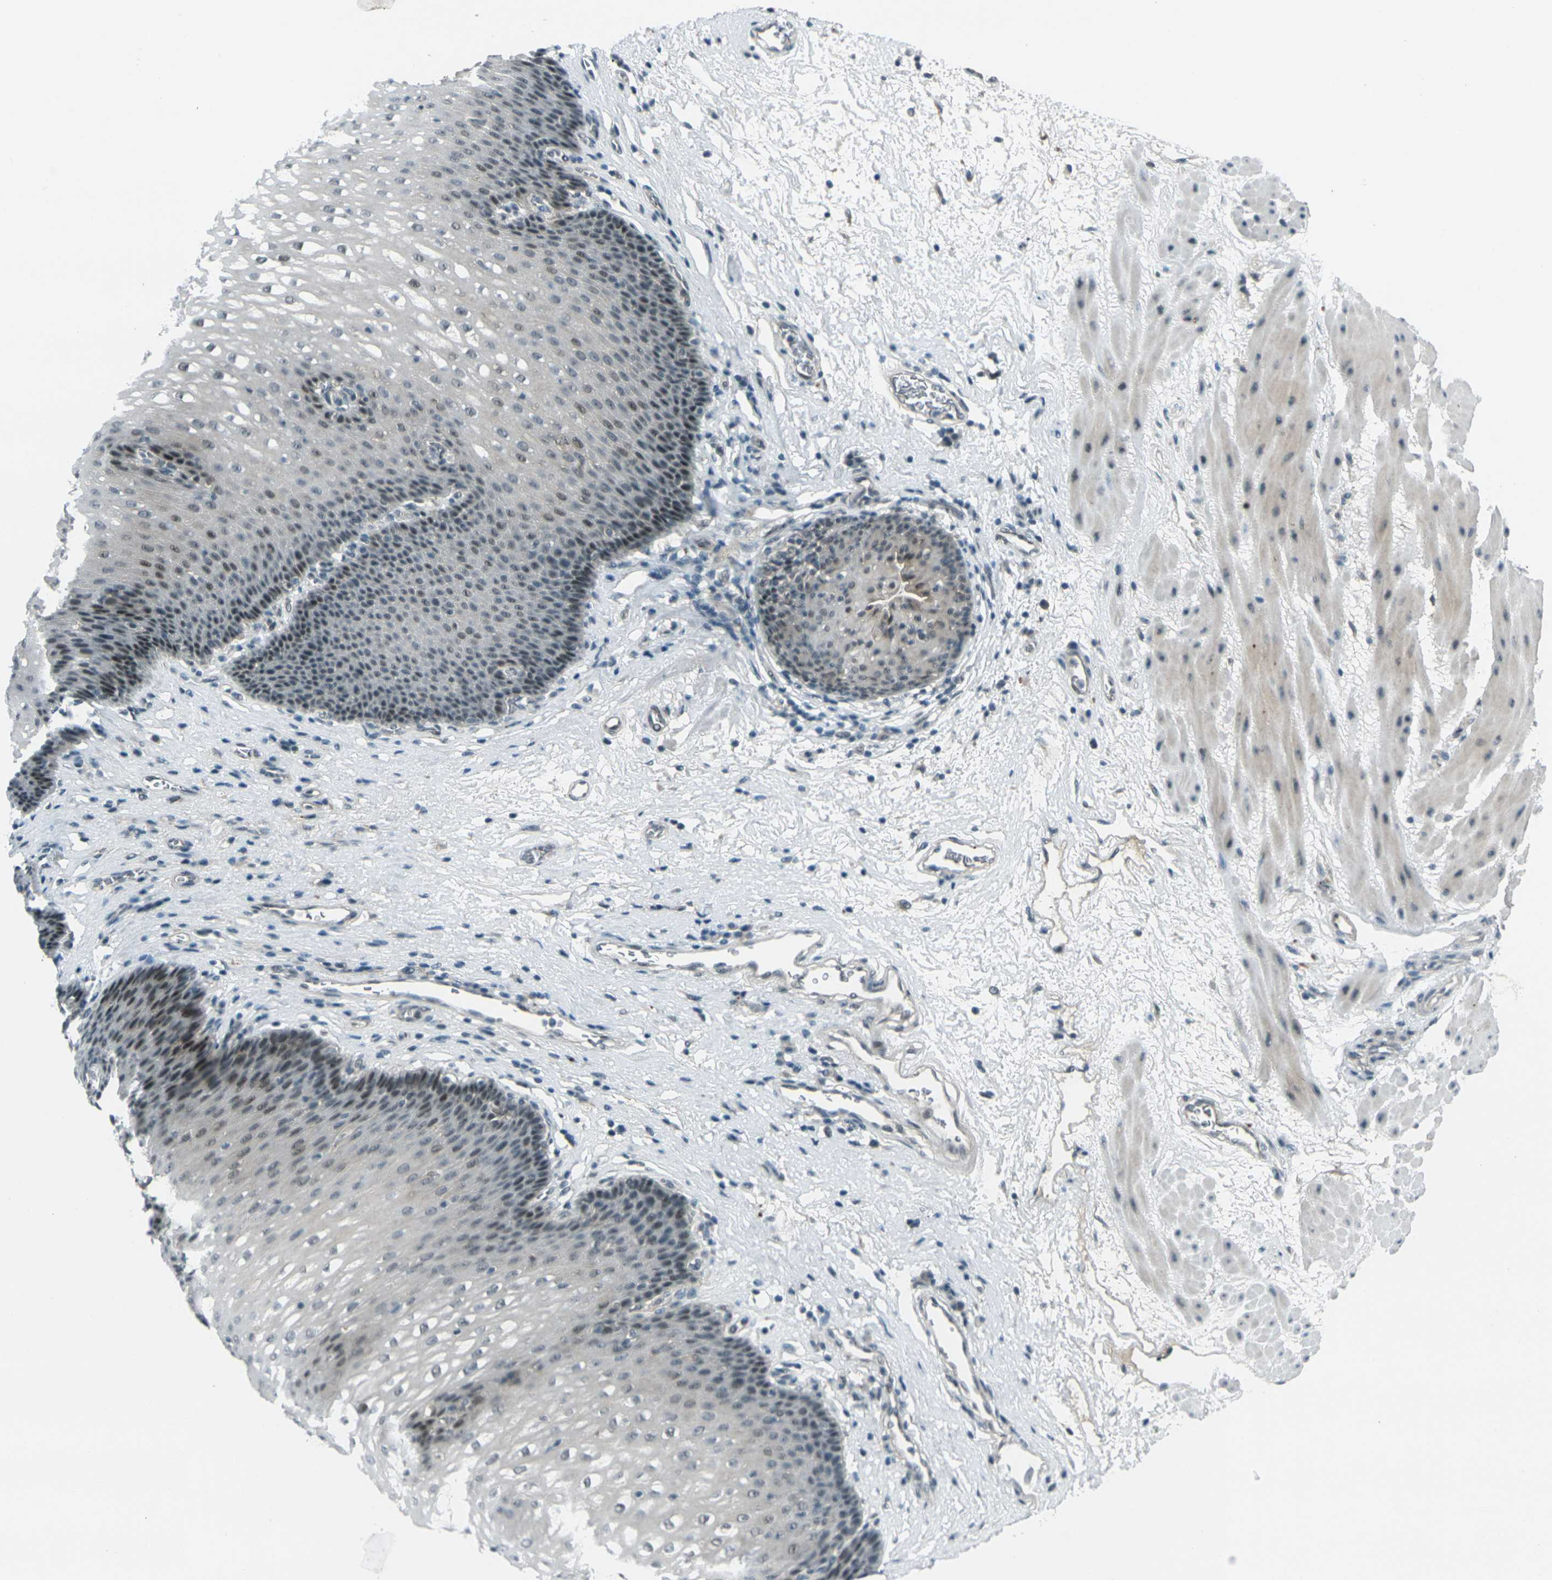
{"staining": {"intensity": "weak", "quantity": "<25%", "location": "nuclear"}, "tissue": "esophagus", "cell_type": "Squamous epithelial cells", "image_type": "normal", "snomed": [{"axis": "morphology", "description": "Normal tissue, NOS"}, {"axis": "topography", "description": "Esophagus"}], "caption": "This is an immunohistochemistry micrograph of benign human esophagus. There is no expression in squamous epithelial cells.", "gene": "GPR19", "patient": {"sex": "male", "age": 48}}